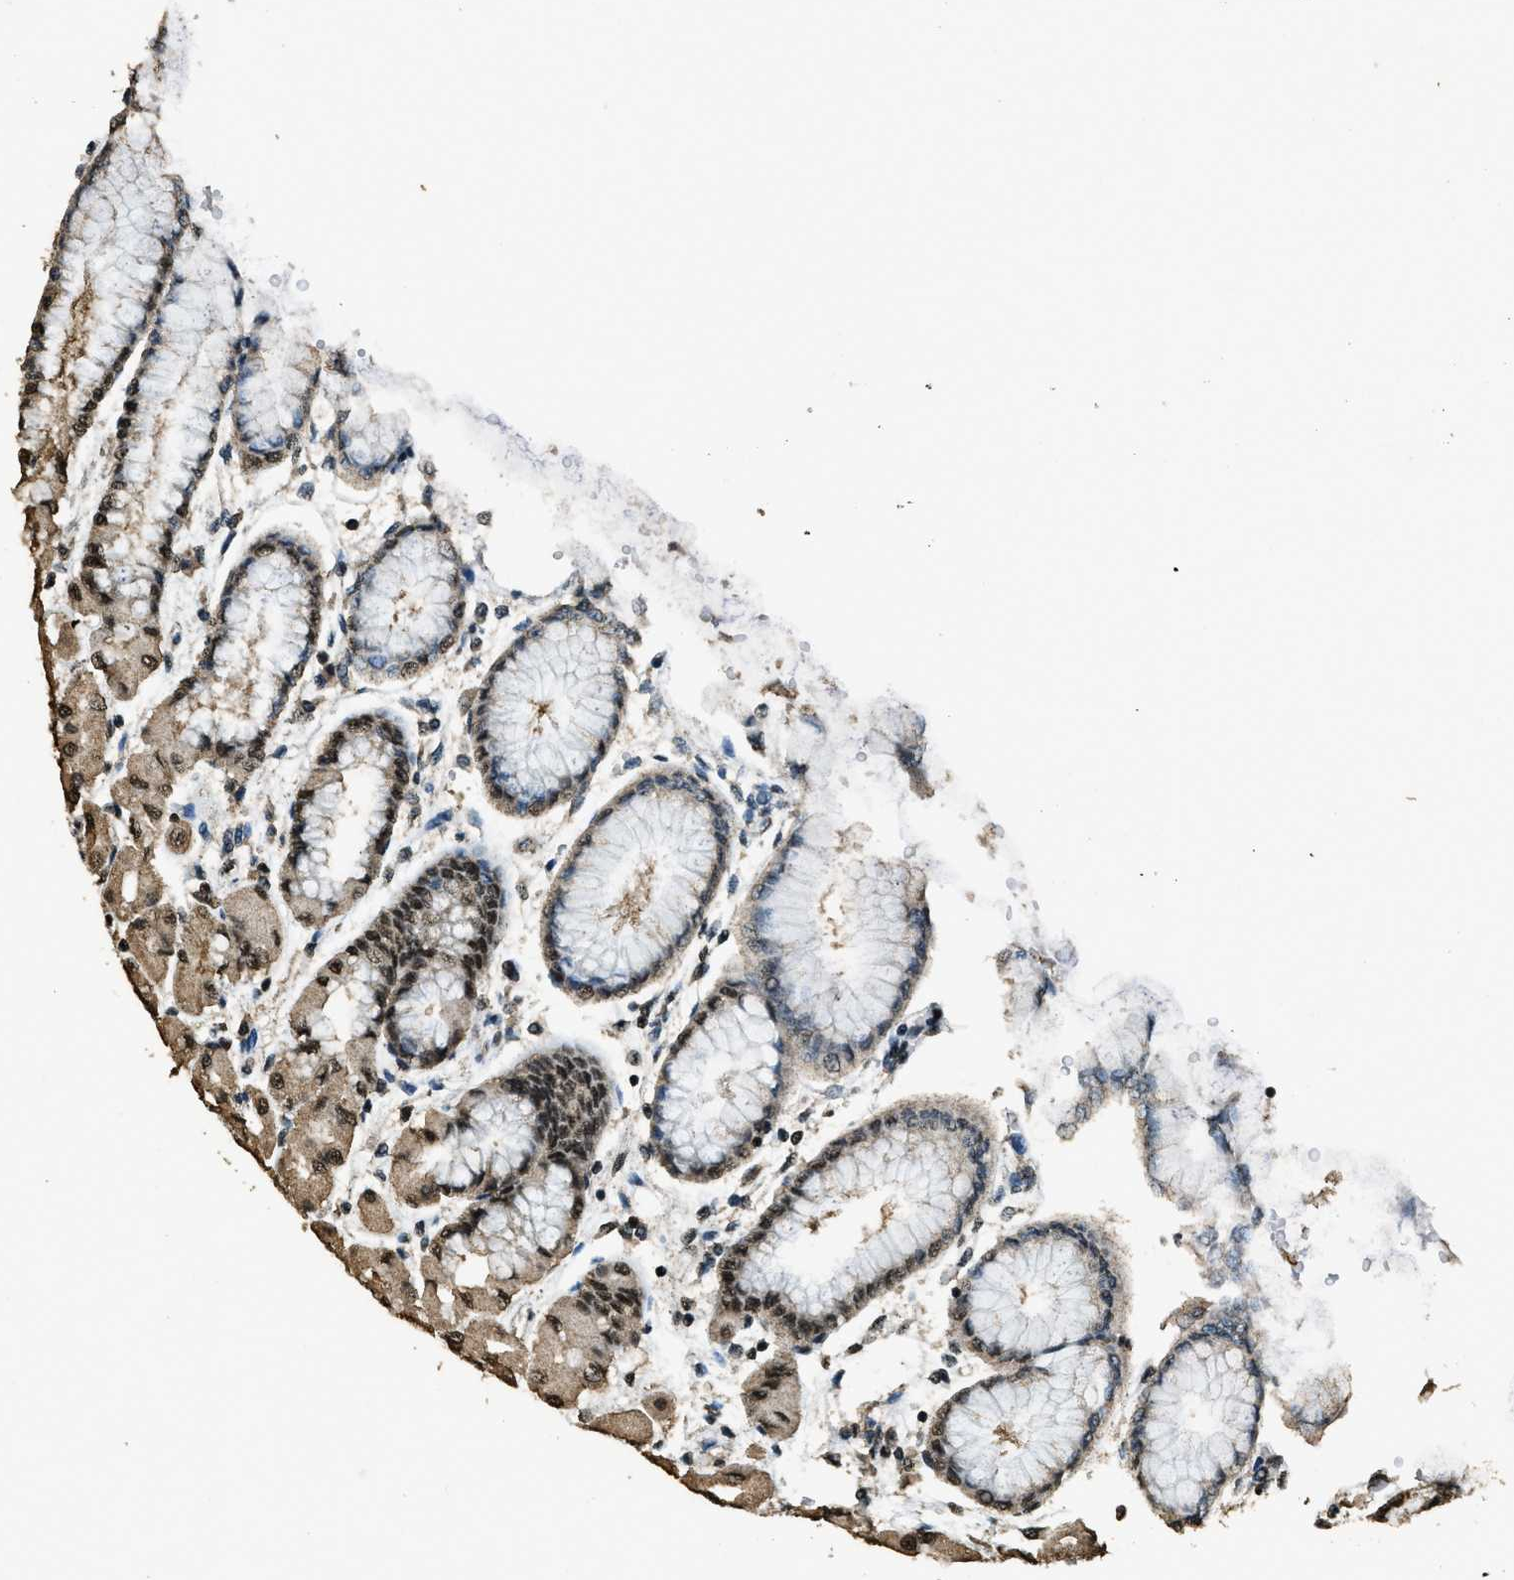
{"staining": {"intensity": "moderate", "quantity": ">75%", "location": "cytoplasmic/membranous,nuclear"}, "tissue": "stomach", "cell_type": "Glandular cells", "image_type": "normal", "snomed": [{"axis": "morphology", "description": "Normal tissue, NOS"}, {"axis": "topography", "description": "Stomach, upper"}], "caption": "This image exhibits benign stomach stained with immunohistochemistry to label a protein in brown. The cytoplasmic/membranous,nuclear of glandular cells show moderate positivity for the protein. Nuclei are counter-stained blue.", "gene": "MYB", "patient": {"sex": "female", "age": 56}}